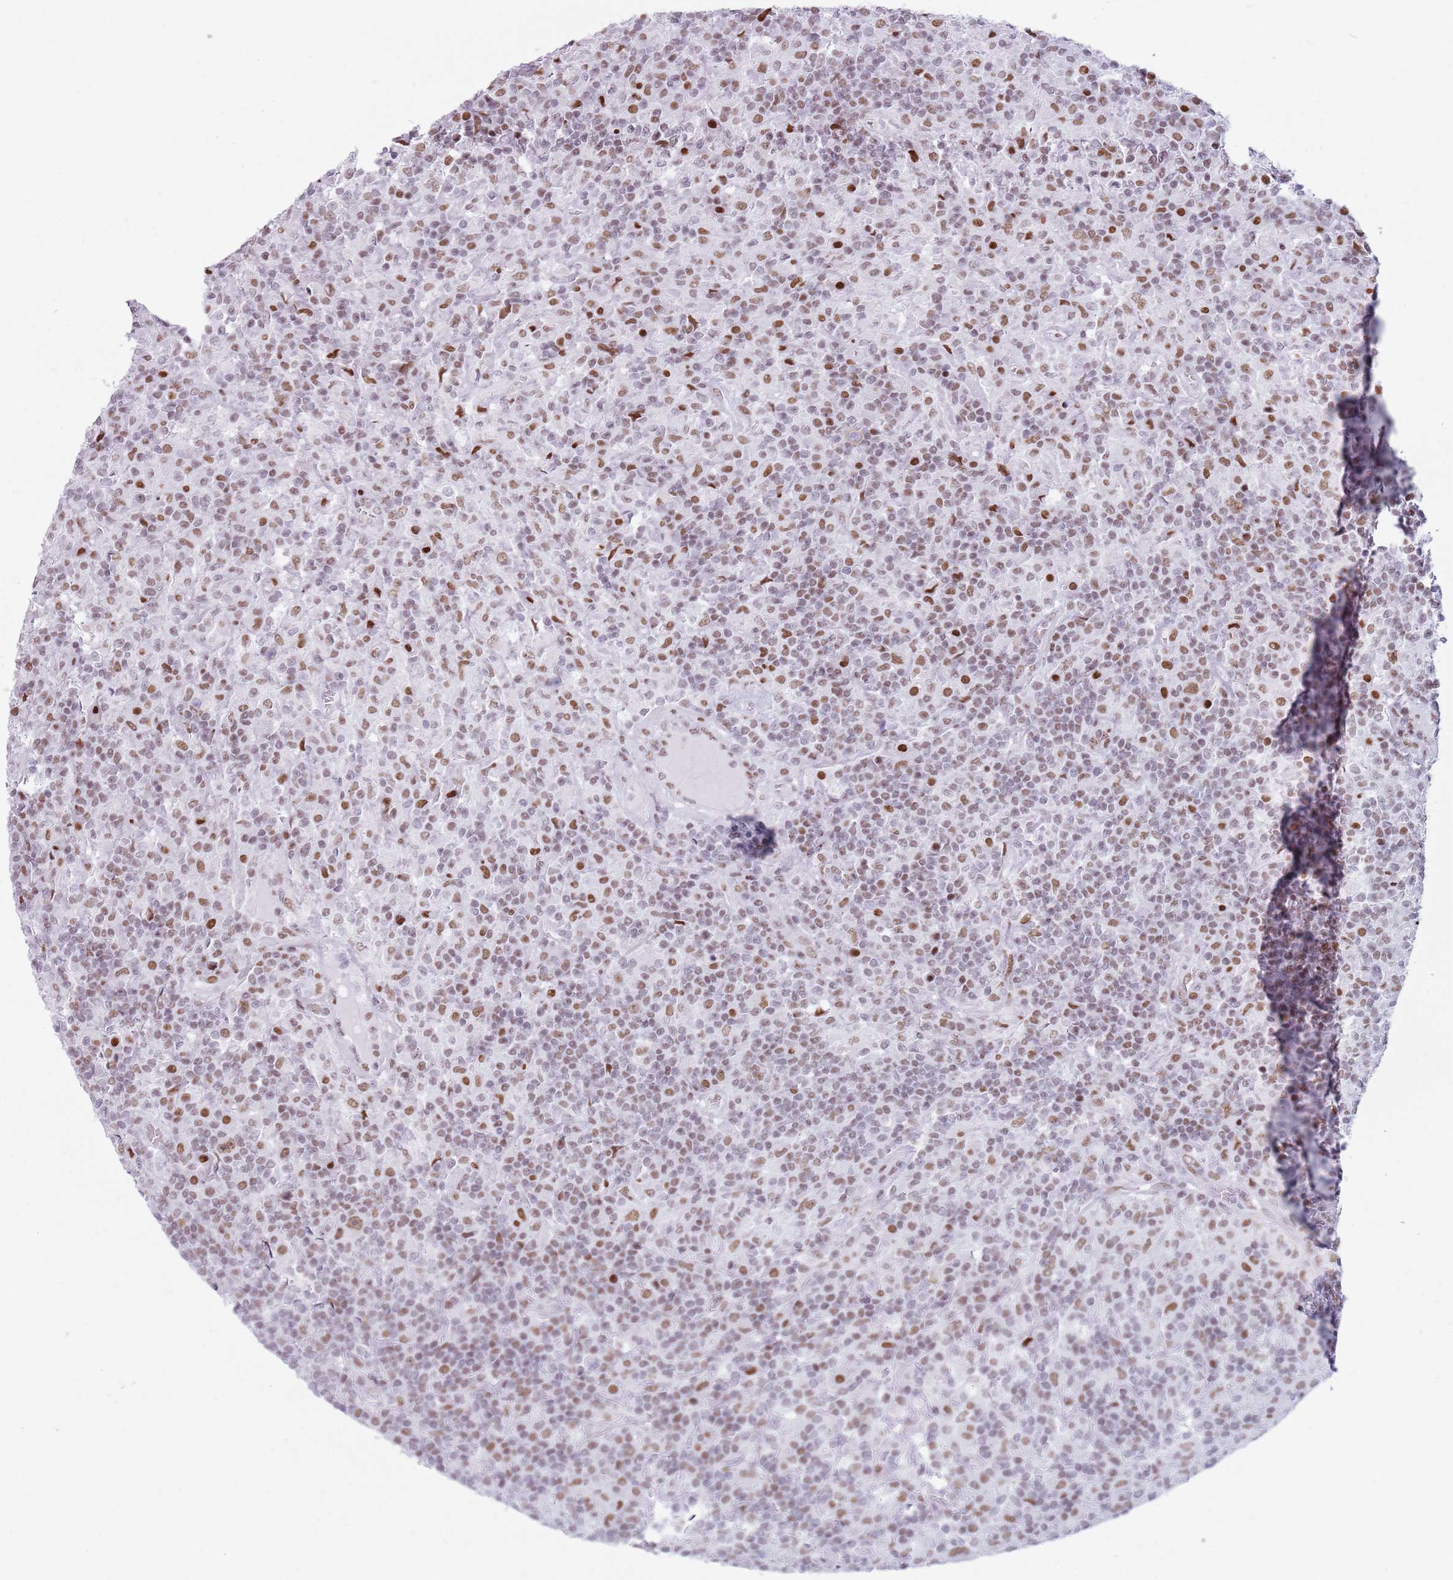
{"staining": {"intensity": "moderate", "quantity": ">75%", "location": "nuclear"}, "tissue": "lymphoma", "cell_type": "Tumor cells", "image_type": "cancer", "snomed": [{"axis": "morphology", "description": "Hodgkin's disease, NOS"}, {"axis": "topography", "description": "Lymph node"}], "caption": "Lymphoma stained with immunohistochemistry reveals moderate nuclear expression in approximately >75% of tumor cells.", "gene": "FAM104B", "patient": {"sex": "male", "age": 70}}